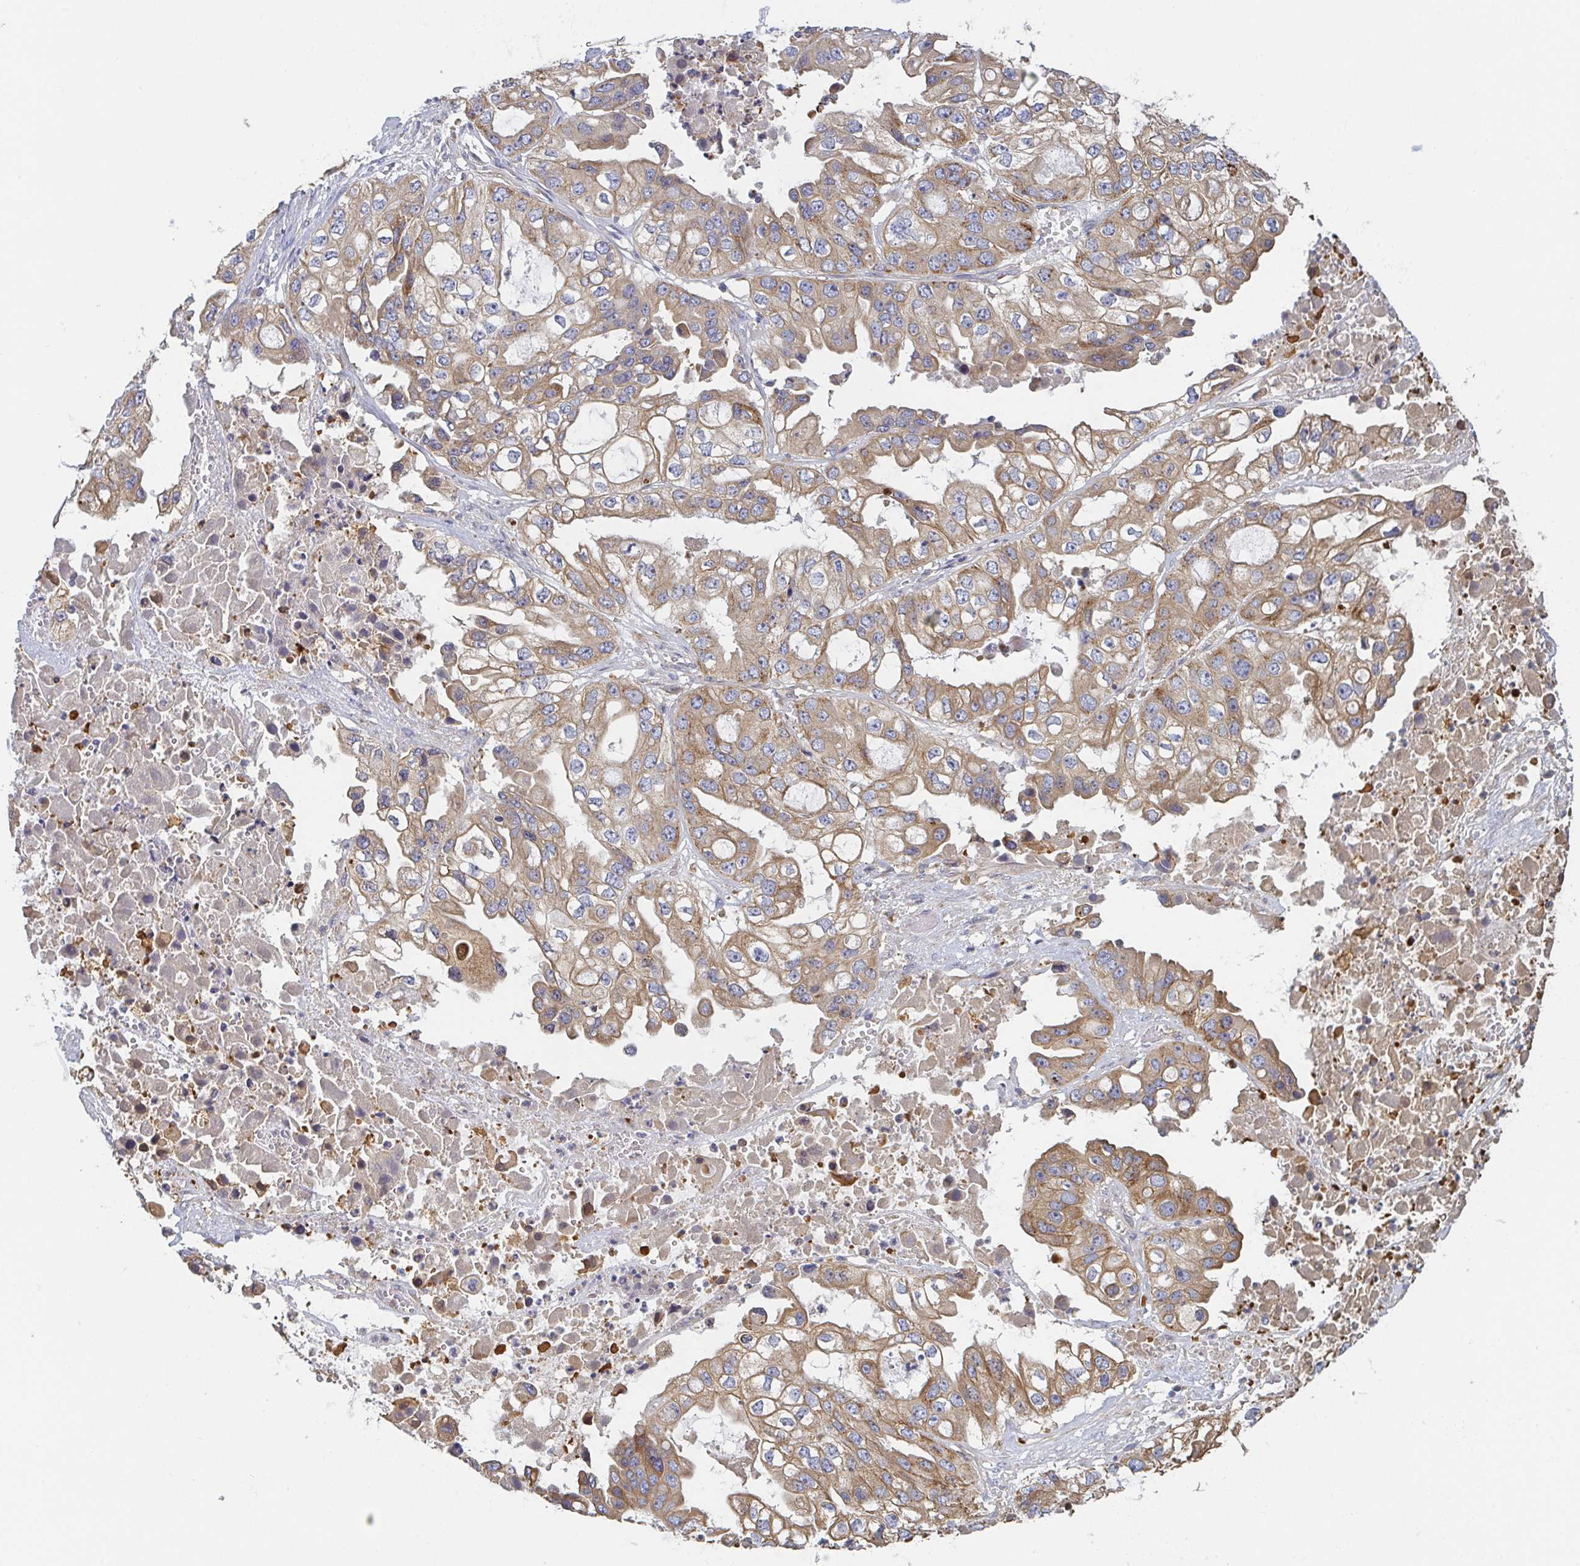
{"staining": {"intensity": "moderate", "quantity": ">75%", "location": "cytoplasmic/membranous"}, "tissue": "ovarian cancer", "cell_type": "Tumor cells", "image_type": "cancer", "snomed": [{"axis": "morphology", "description": "Cystadenocarcinoma, serous, NOS"}, {"axis": "topography", "description": "Ovary"}], "caption": "Brown immunohistochemical staining in human ovarian cancer shows moderate cytoplasmic/membranous staining in about >75% of tumor cells.", "gene": "TUFT1", "patient": {"sex": "female", "age": 56}}